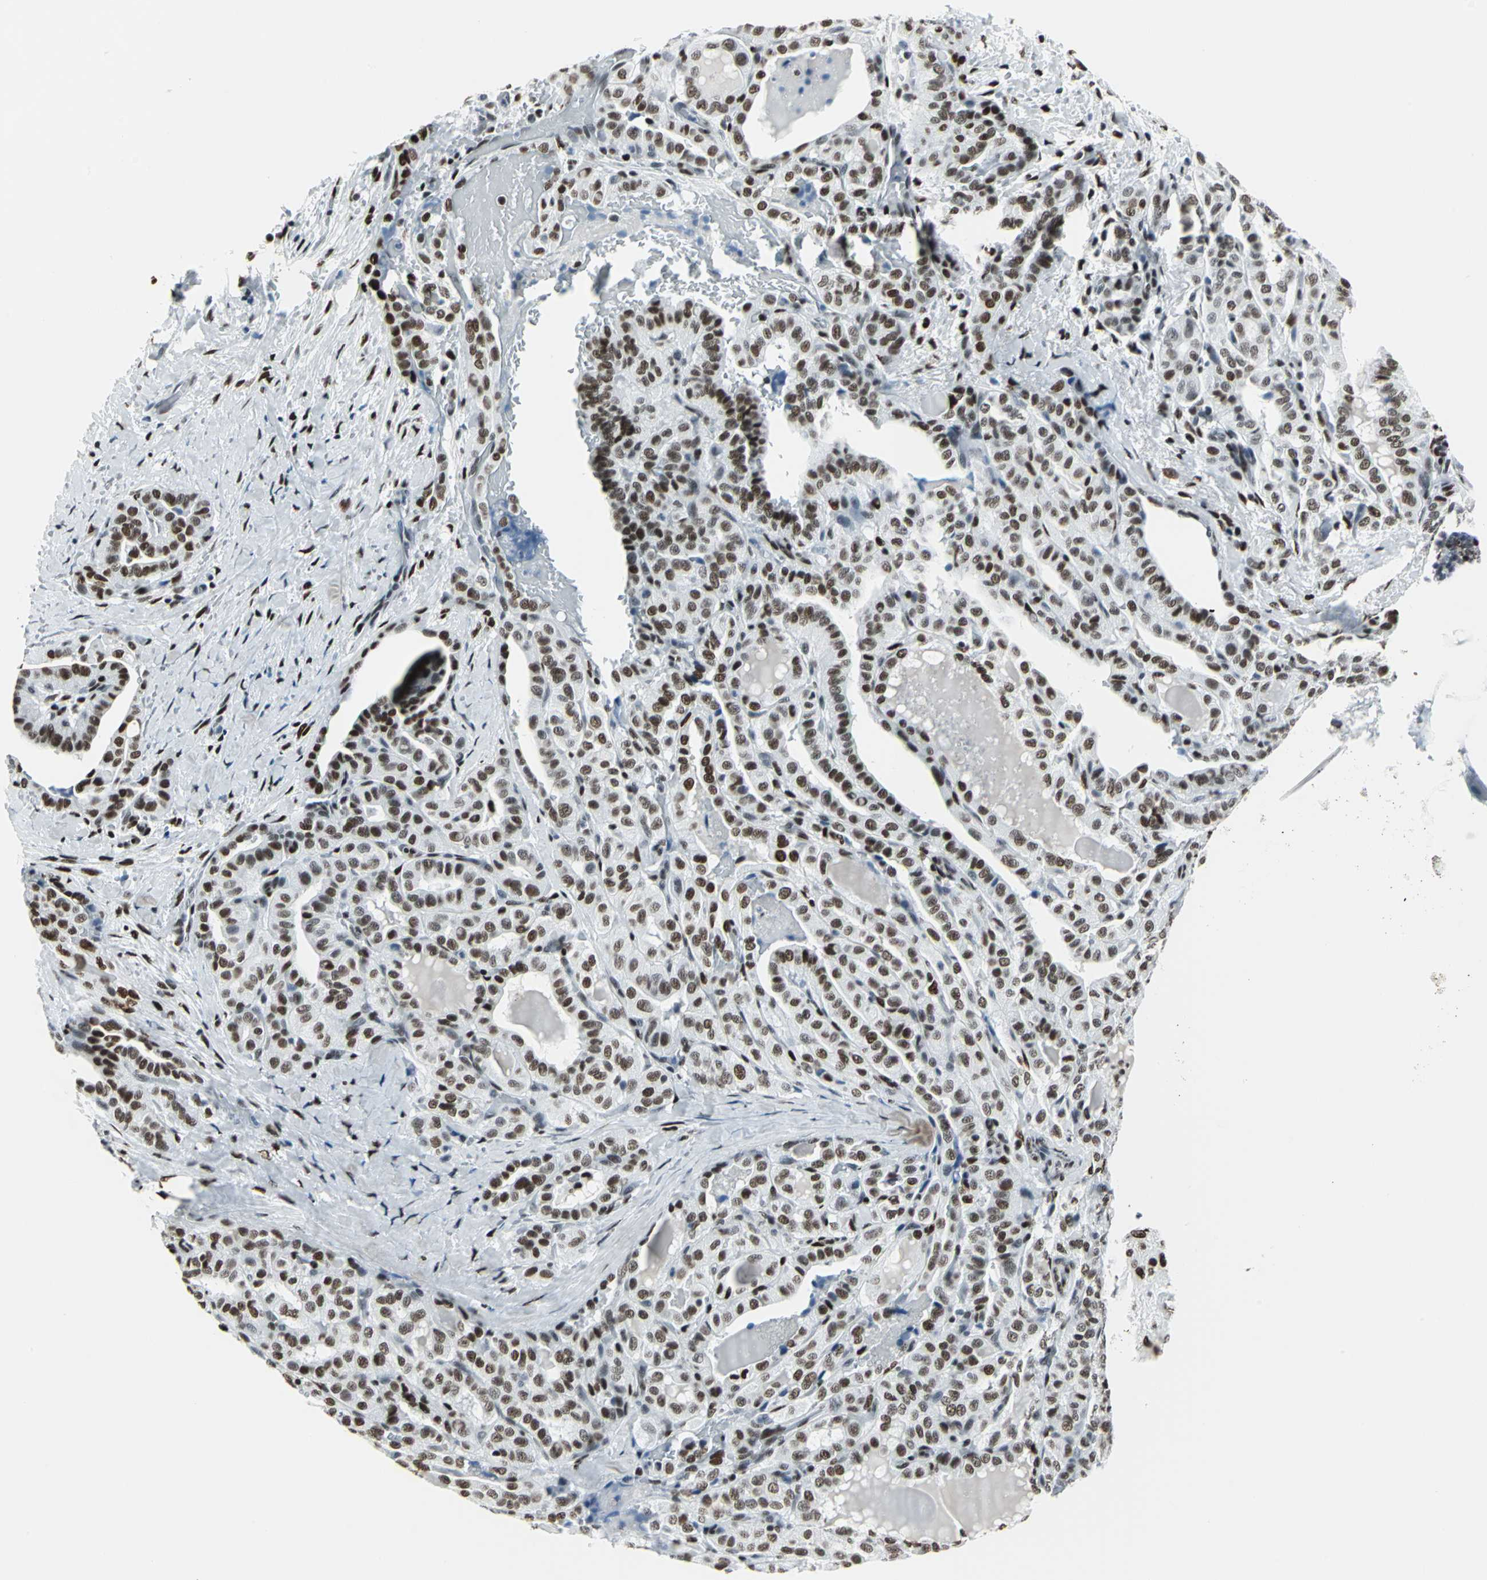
{"staining": {"intensity": "strong", "quantity": ">75%", "location": "nuclear"}, "tissue": "thyroid cancer", "cell_type": "Tumor cells", "image_type": "cancer", "snomed": [{"axis": "morphology", "description": "Papillary adenocarcinoma, NOS"}, {"axis": "topography", "description": "Thyroid gland"}], "caption": "Thyroid papillary adenocarcinoma stained with a protein marker demonstrates strong staining in tumor cells.", "gene": "HDAC2", "patient": {"sex": "male", "age": 77}}